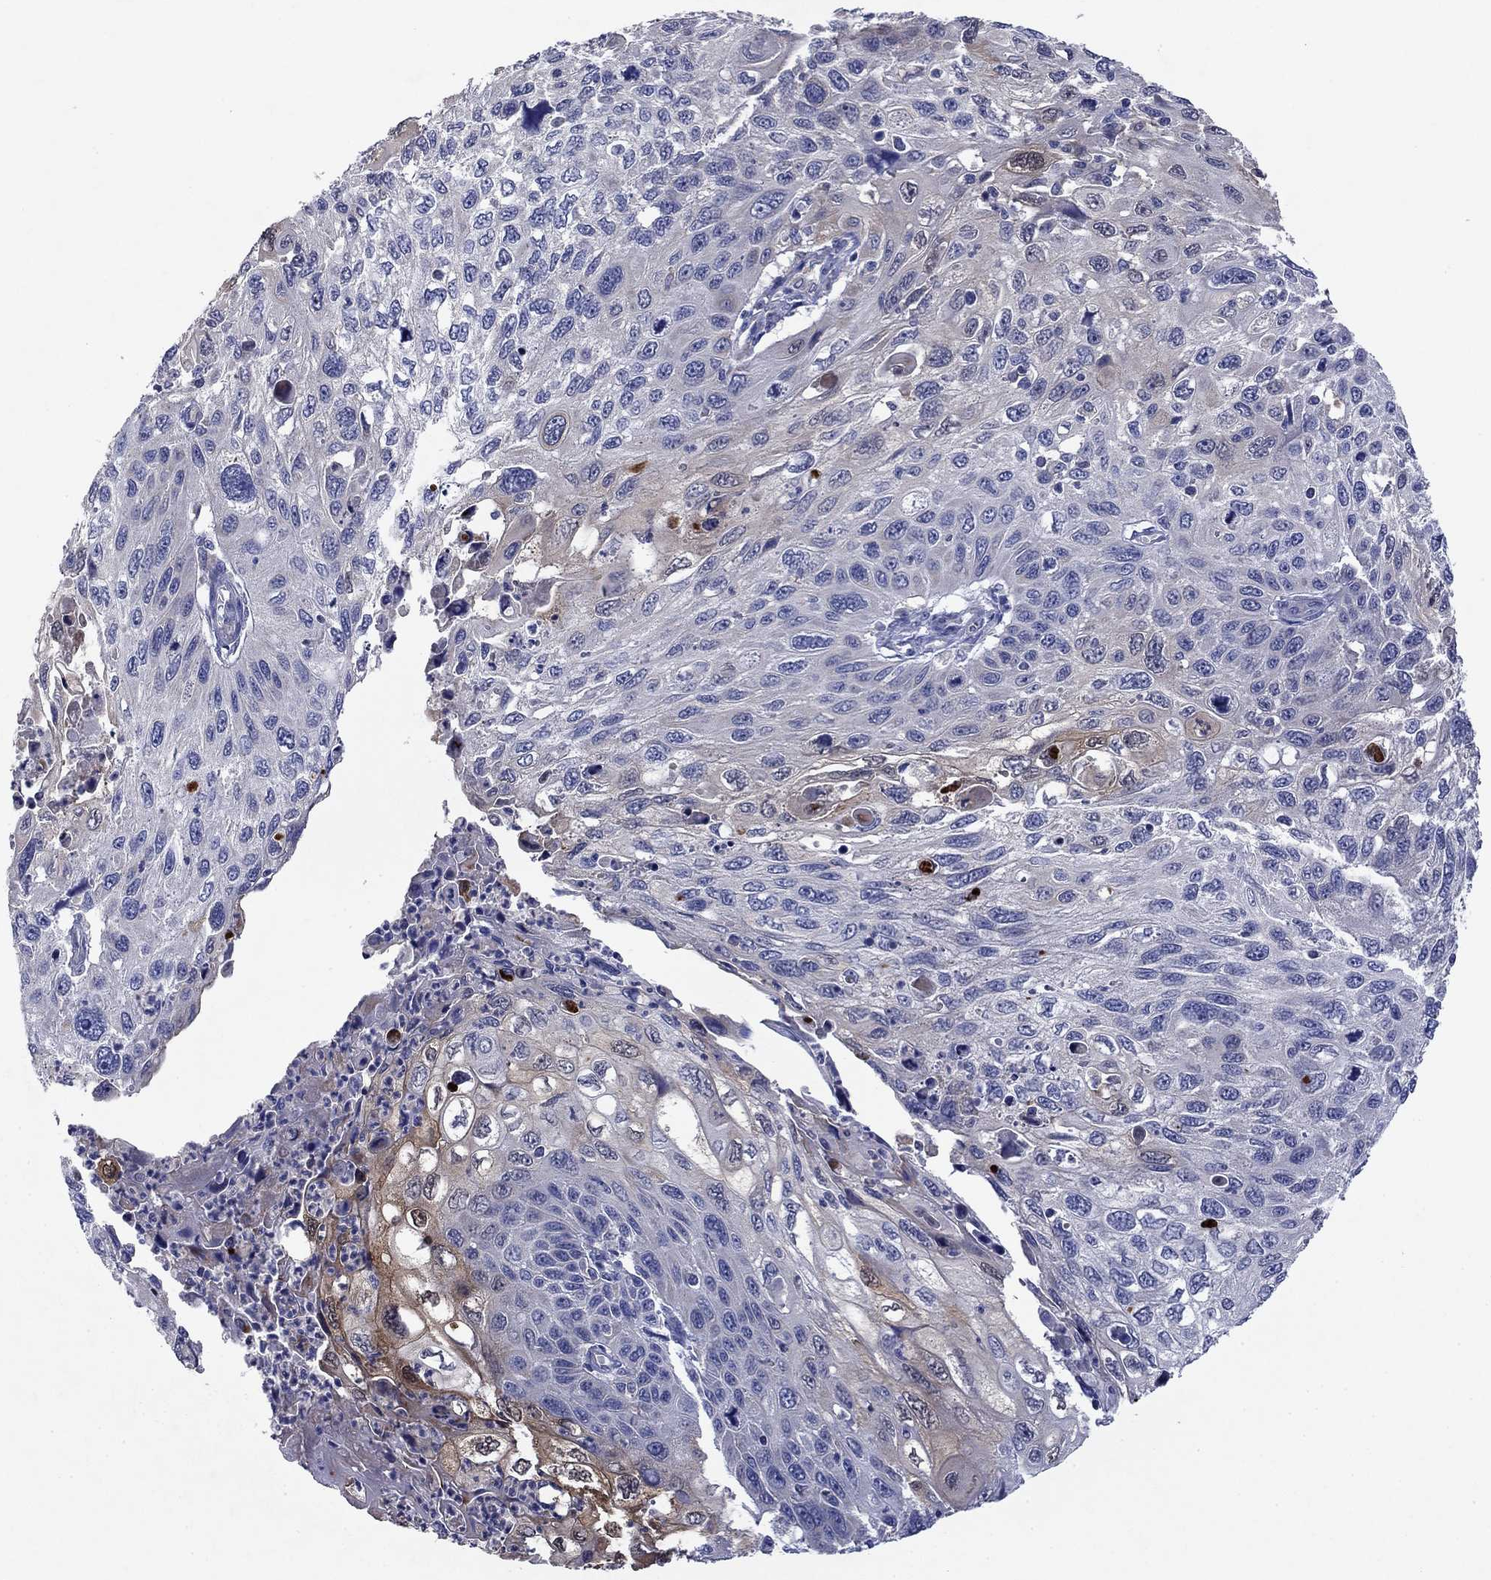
{"staining": {"intensity": "moderate", "quantity": "<25%", "location": "cytoplasmic/membranous"}, "tissue": "cervical cancer", "cell_type": "Tumor cells", "image_type": "cancer", "snomed": [{"axis": "morphology", "description": "Squamous cell carcinoma, NOS"}, {"axis": "topography", "description": "Cervix"}], "caption": "Immunohistochemical staining of human cervical cancer (squamous cell carcinoma) reveals moderate cytoplasmic/membranous protein positivity in approximately <25% of tumor cells.", "gene": "SULT2B1", "patient": {"sex": "female", "age": 70}}